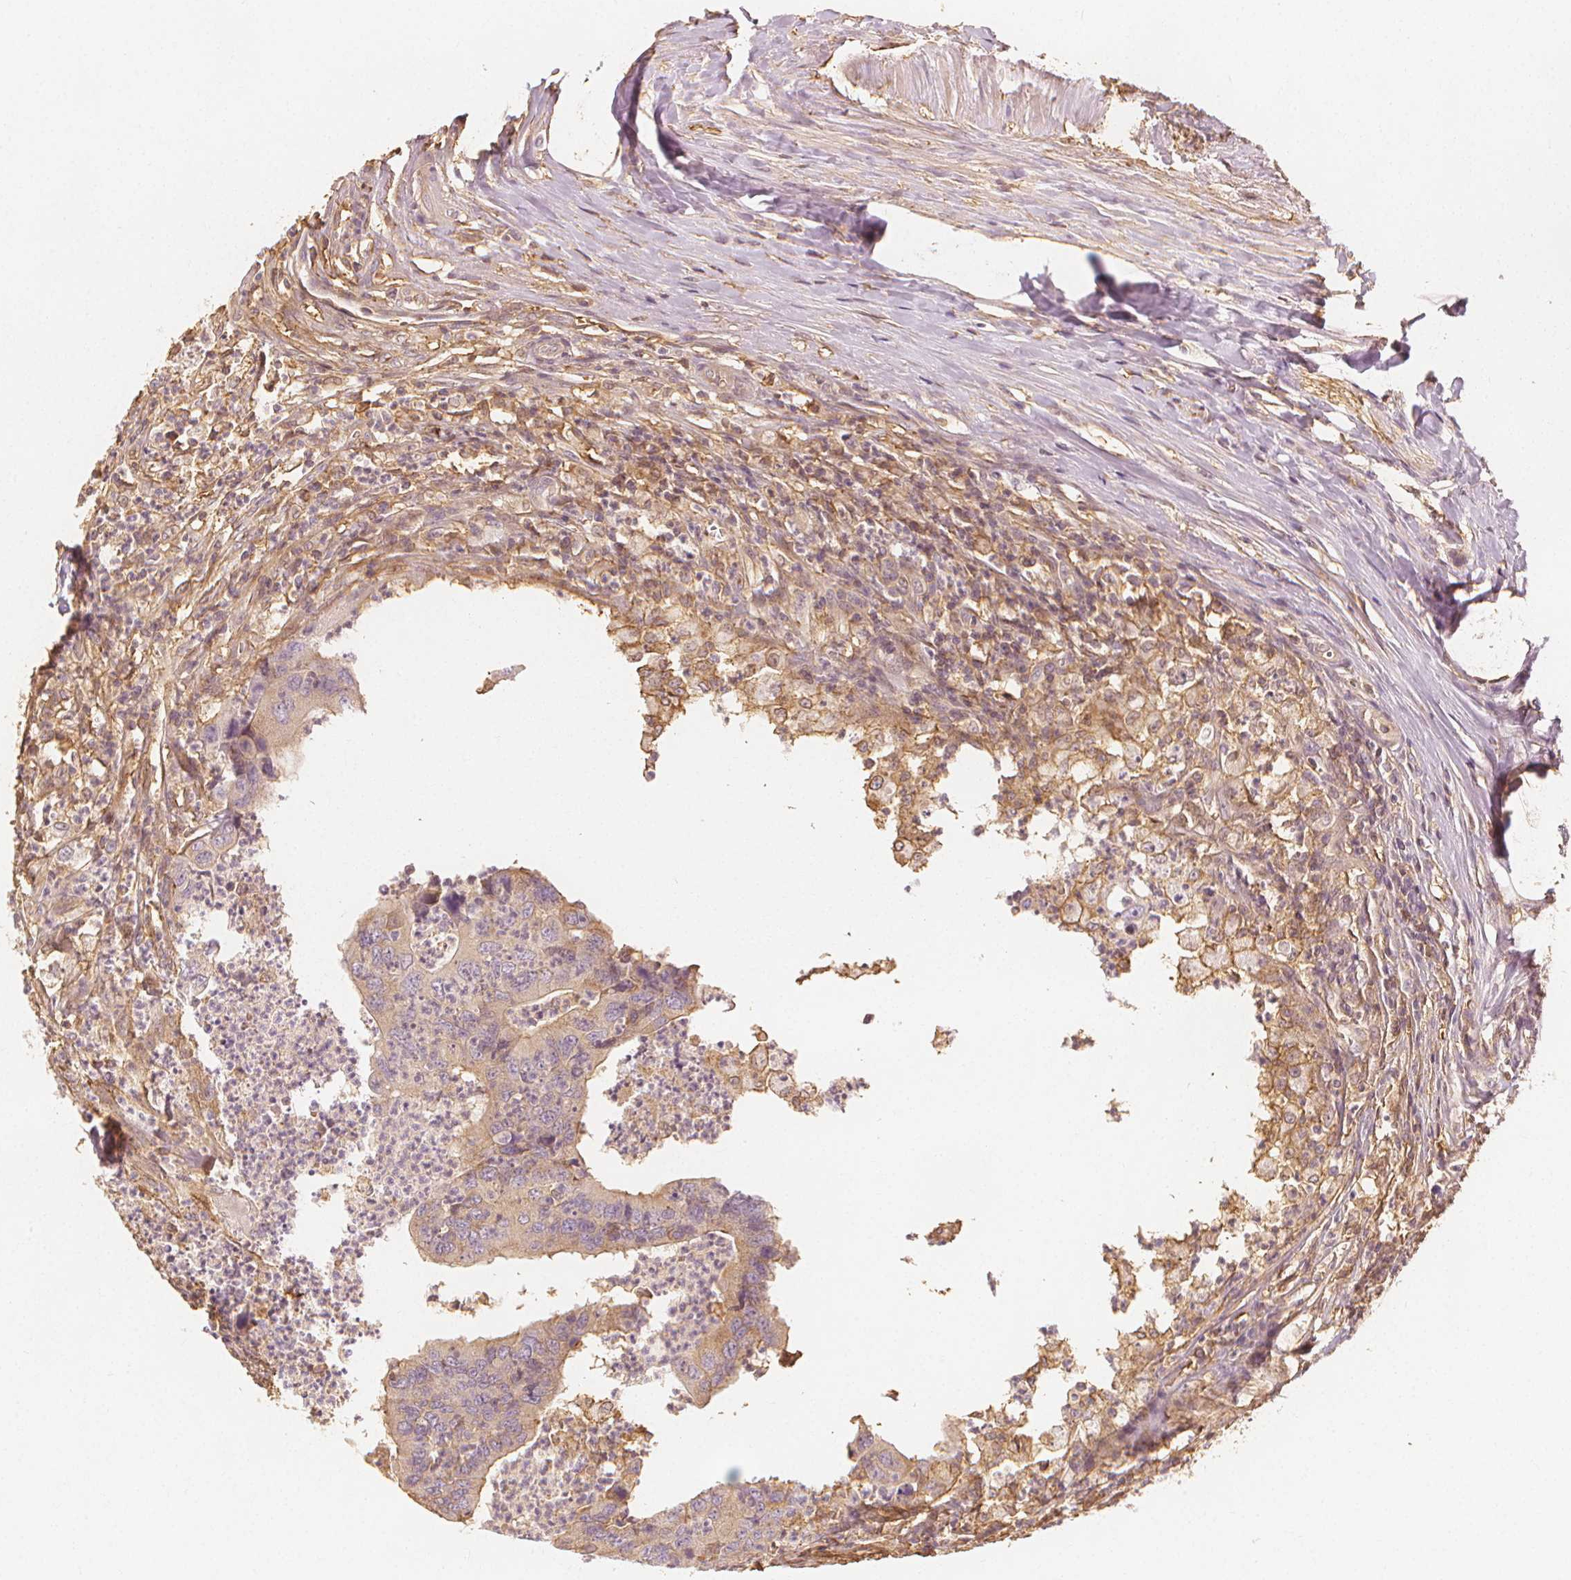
{"staining": {"intensity": "negative", "quantity": "none", "location": "none"}, "tissue": "colorectal cancer", "cell_type": "Tumor cells", "image_type": "cancer", "snomed": [{"axis": "morphology", "description": "Adenocarcinoma, NOS"}, {"axis": "topography", "description": "Colon"}], "caption": "Tumor cells show no significant expression in colorectal adenocarcinoma. (DAB (3,3'-diaminobenzidine) immunohistochemistry, high magnification).", "gene": "ARHGAP26", "patient": {"sex": "female", "age": 67}}